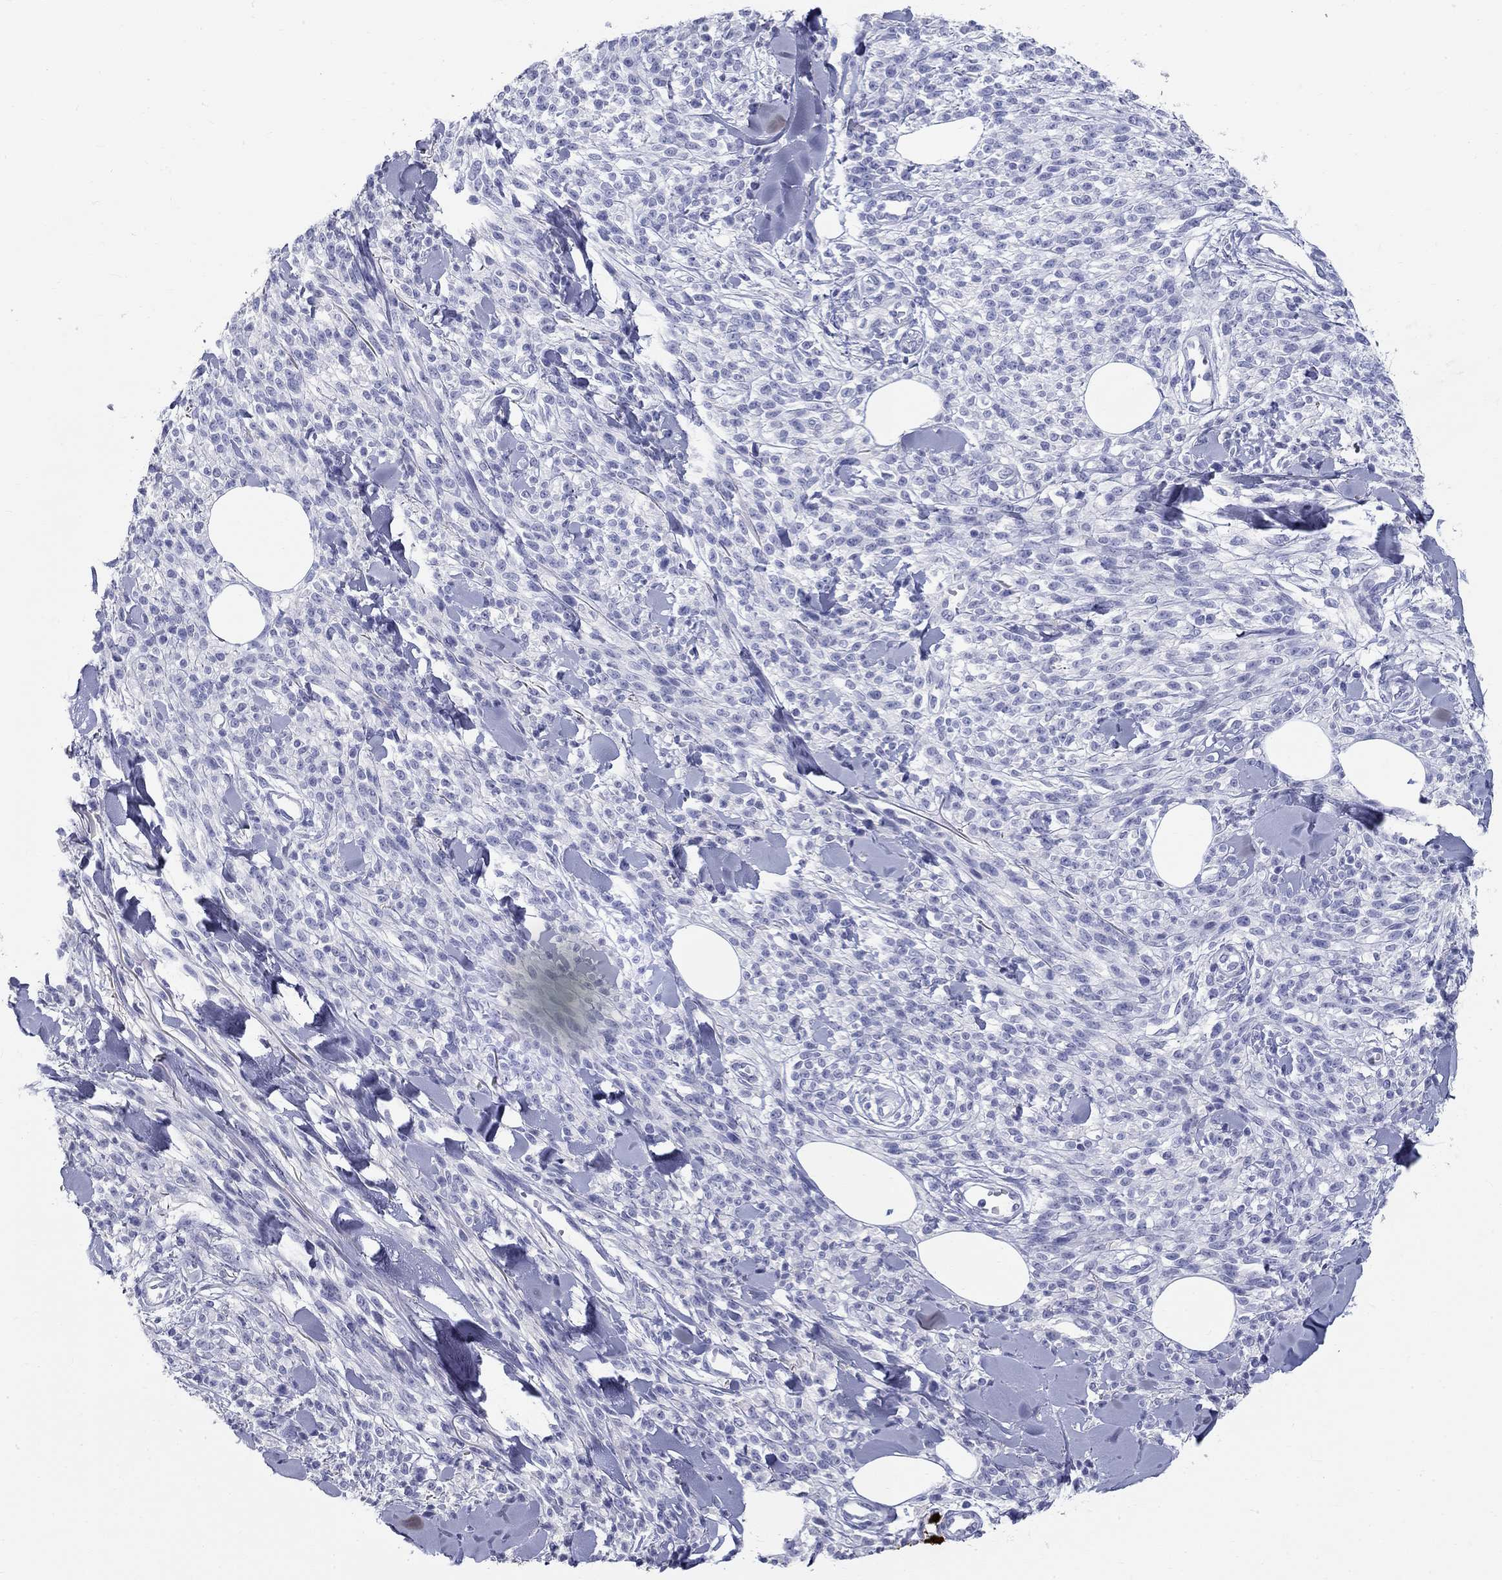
{"staining": {"intensity": "negative", "quantity": "none", "location": "none"}, "tissue": "melanoma", "cell_type": "Tumor cells", "image_type": "cancer", "snomed": [{"axis": "morphology", "description": "Malignant melanoma, NOS"}, {"axis": "topography", "description": "Skin"}, {"axis": "topography", "description": "Skin of trunk"}], "caption": "DAB (3,3'-diaminobenzidine) immunohistochemical staining of melanoma shows no significant expression in tumor cells.", "gene": "PHOX2B", "patient": {"sex": "male", "age": 74}}